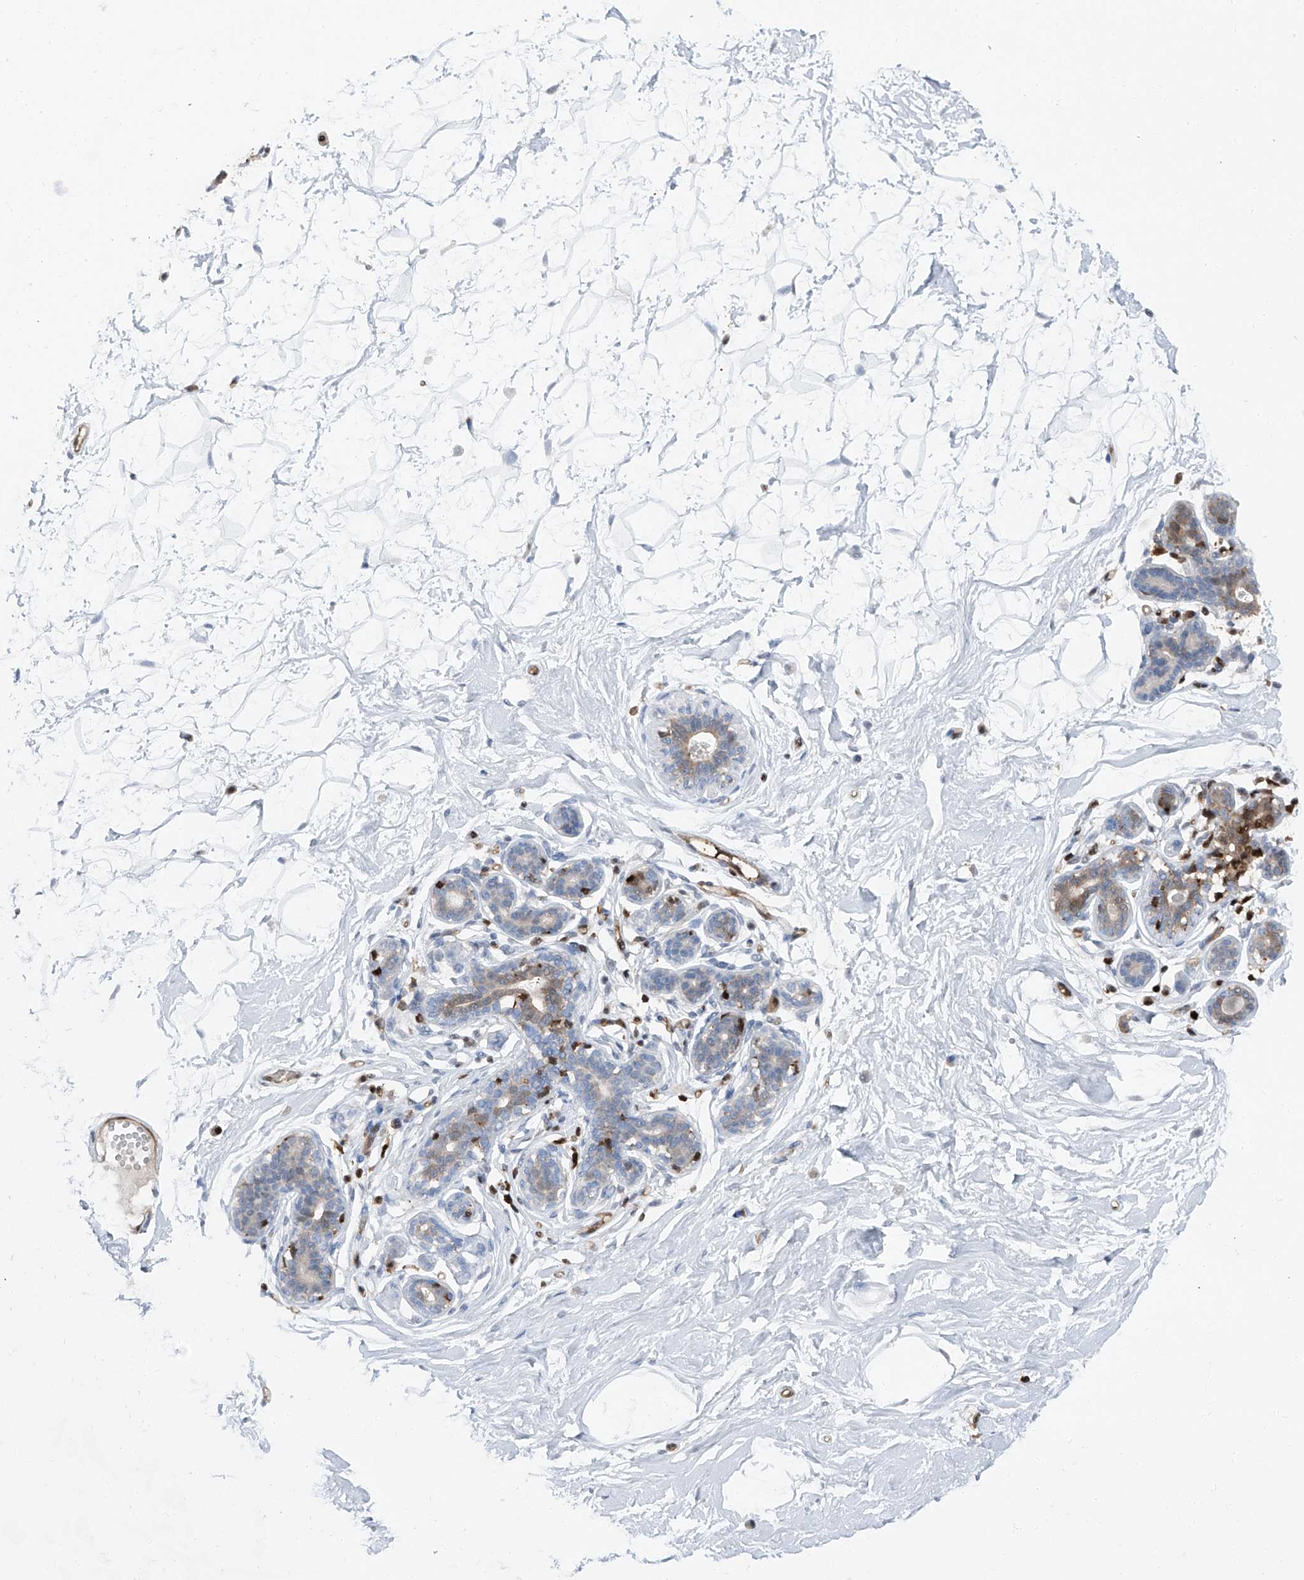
{"staining": {"intensity": "negative", "quantity": "none", "location": "none"}, "tissue": "breast", "cell_type": "Adipocytes", "image_type": "normal", "snomed": [{"axis": "morphology", "description": "Normal tissue, NOS"}, {"axis": "morphology", "description": "Adenoma, NOS"}, {"axis": "topography", "description": "Breast"}], "caption": "The immunohistochemistry (IHC) histopathology image has no significant expression in adipocytes of breast. Nuclei are stained in blue.", "gene": "PSMB10", "patient": {"sex": "female", "age": 23}}